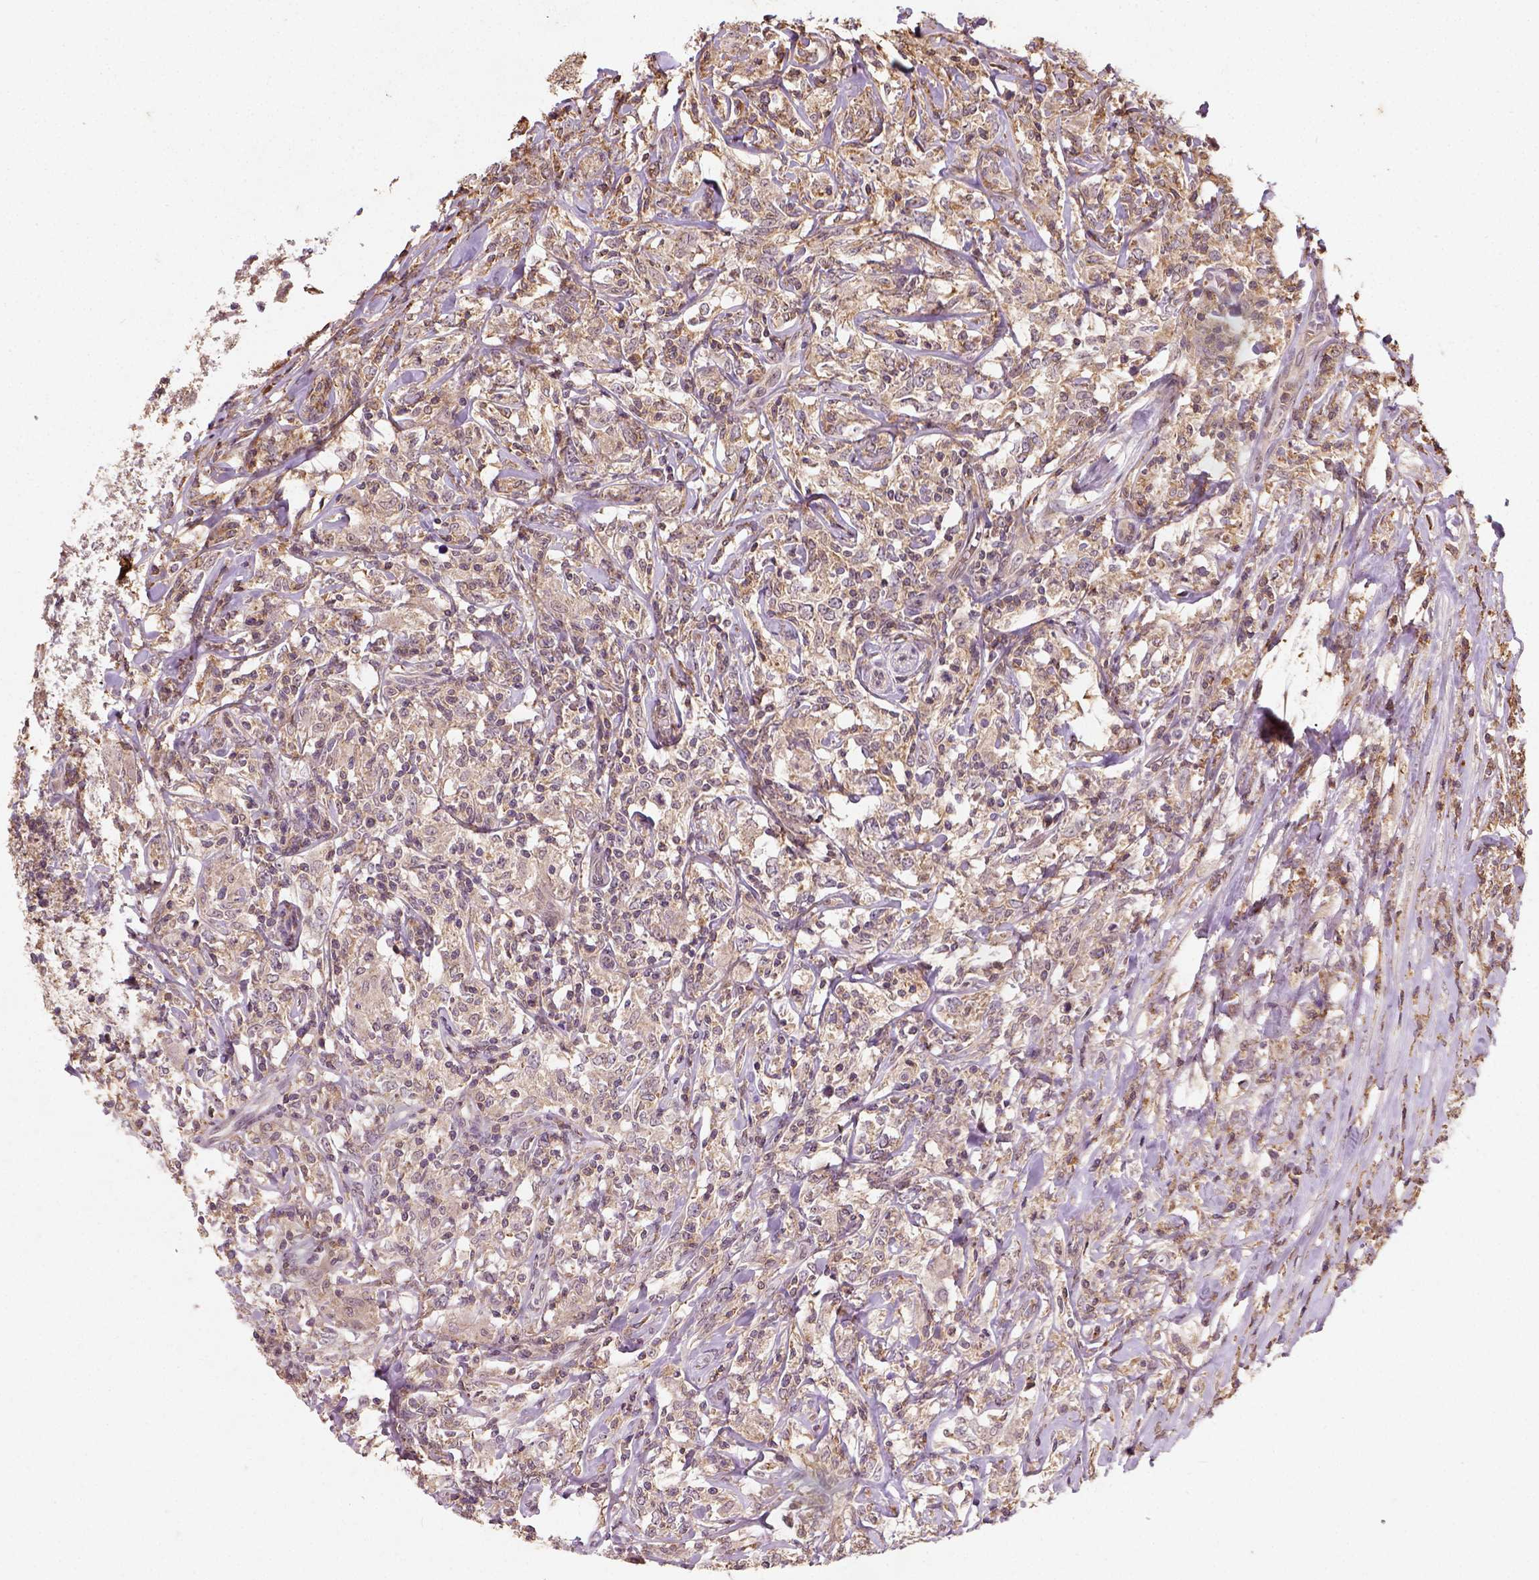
{"staining": {"intensity": "moderate", "quantity": ">75%", "location": "cytoplasmic/membranous"}, "tissue": "lymphoma", "cell_type": "Tumor cells", "image_type": "cancer", "snomed": [{"axis": "morphology", "description": "Malignant lymphoma, non-Hodgkin's type, High grade"}, {"axis": "topography", "description": "Lymph node"}], "caption": "An immunohistochemistry (IHC) histopathology image of neoplastic tissue is shown. Protein staining in brown highlights moderate cytoplasmic/membranous positivity in lymphoma within tumor cells.", "gene": "CAMKK1", "patient": {"sex": "female", "age": 84}}